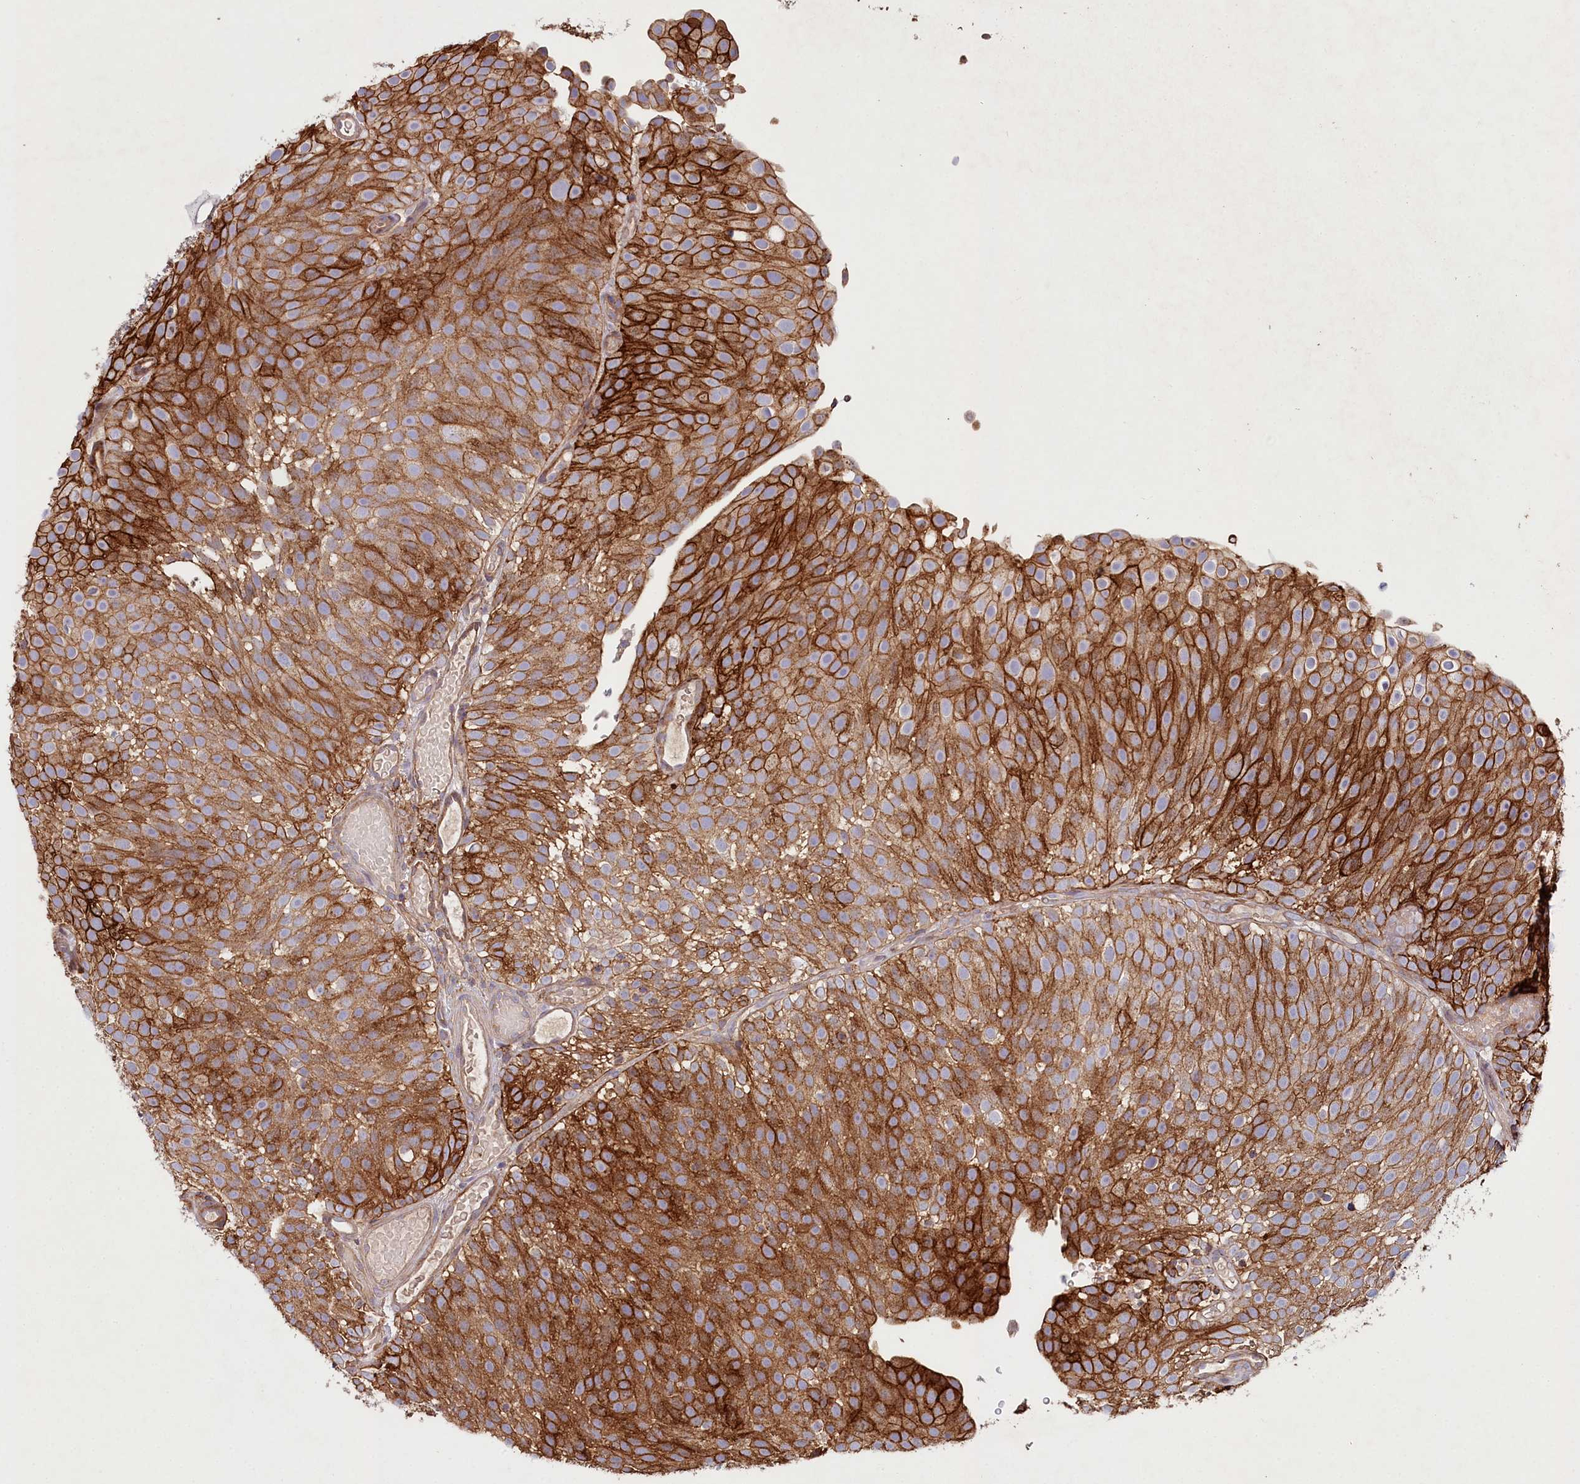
{"staining": {"intensity": "strong", "quantity": ">75%", "location": "cytoplasmic/membranous"}, "tissue": "urothelial cancer", "cell_type": "Tumor cells", "image_type": "cancer", "snomed": [{"axis": "morphology", "description": "Urothelial carcinoma, Low grade"}, {"axis": "topography", "description": "Urinary bladder"}], "caption": "A brown stain highlights strong cytoplasmic/membranous staining of a protein in low-grade urothelial carcinoma tumor cells.", "gene": "RBP5", "patient": {"sex": "male", "age": 78}}